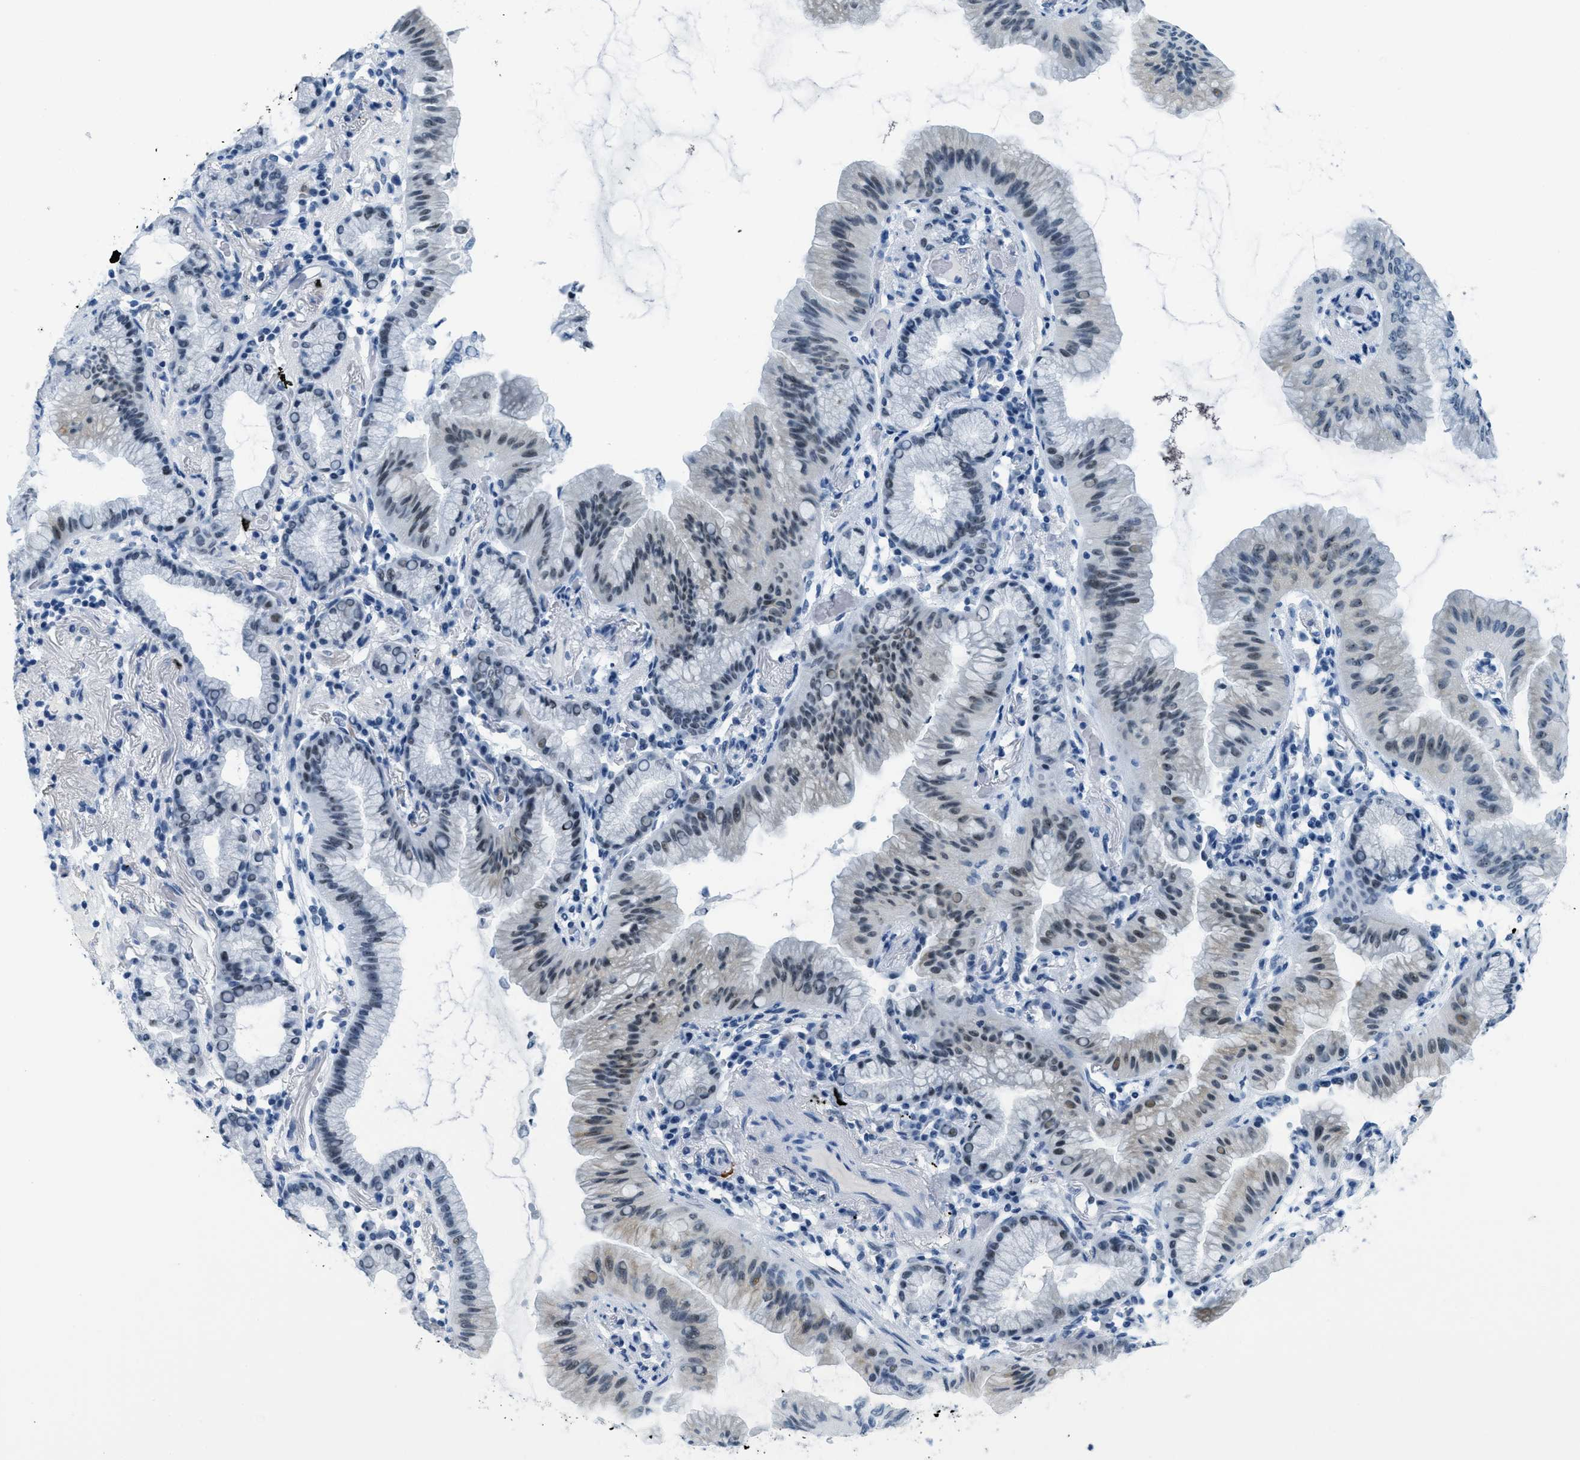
{"staining": {"intensity": "moderate", "quantity": "25%-75%", "location": "nuclear"}, "tissue": "lung cancer", "cell_type": "Tumor cells", "image_type": "cancer", "snomed": [{"axis": "morphology", "description": "Normal tissue, NOS"}, {"axis": "morphology", "description": "Adenocarcinoma, NOS"}, {"axis": "topography", "description": "Bronchus"}, {"axis": "topography", "description": "Lung"}], "caption": "Immunohistochemical staining of human adenocarcinoma (lung) shows medium levels of moderate nuclear protein staining in approximately 25%-75% of tumor cells. The protein is stained brown, and the nuclei are stained in blue (DAB (3,3'-diaminobenzidine) IHC with brightfield microscopy, high magnification).", "gene": "PLA2G2A", "patient": {"sex": "female", "age": 70}}